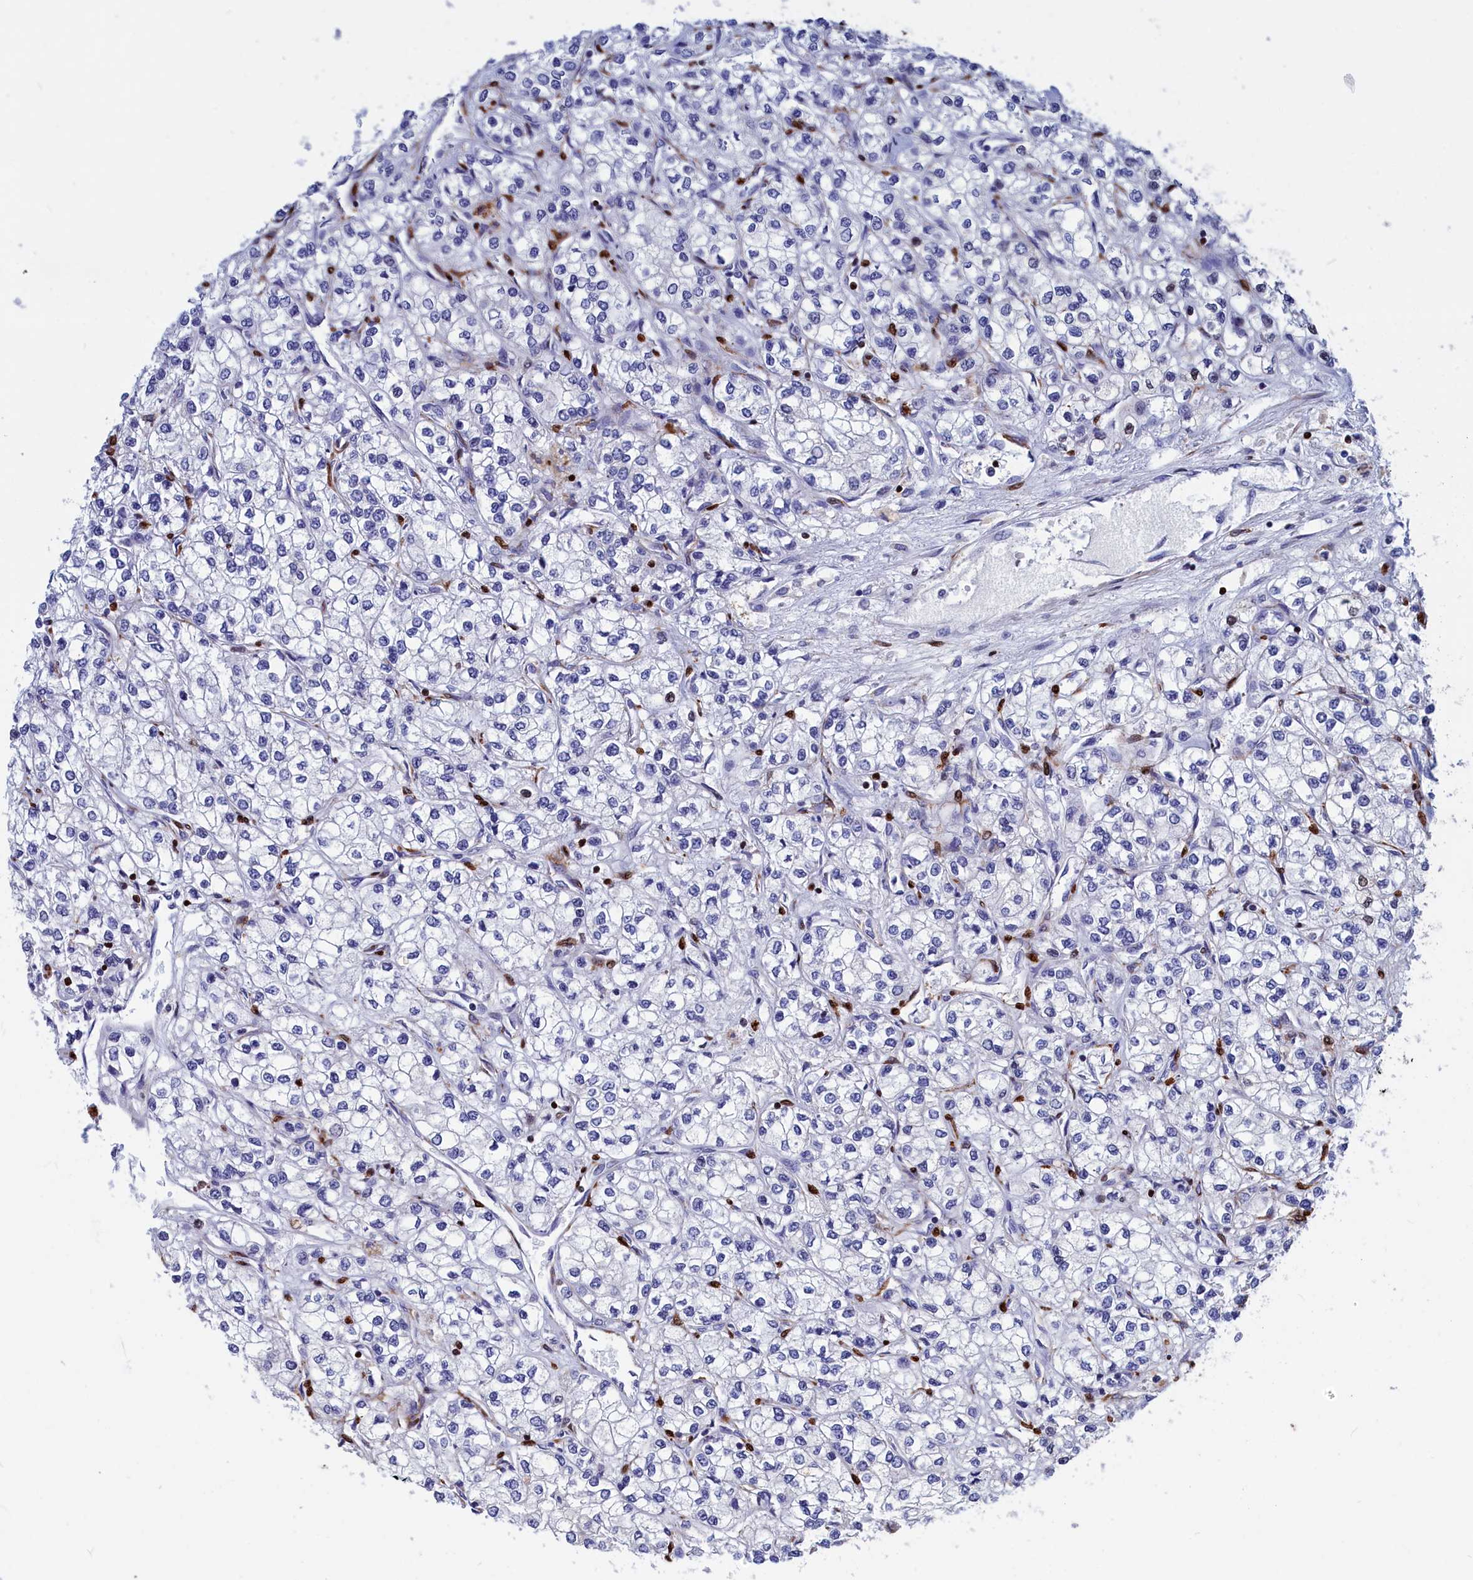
{"staining": {"intensity": "negative", "quantity": "none", "location": "none"}, "tissue": "renal cancer", "cell_type": "Tumor cells", "image_type": "cancer", "snomed": [{"axis": "morphology", "description": "Adenocarcinoma, NOS"}, {"axis": "topography", "description": "Kidney"}], "caption": "An image of renal cancer (adenocarcinoma) stained for a protein displays no brown staining in tumor cells.", "gene": "CRIP1", "patient": {"sex": "male", "age": 80}}